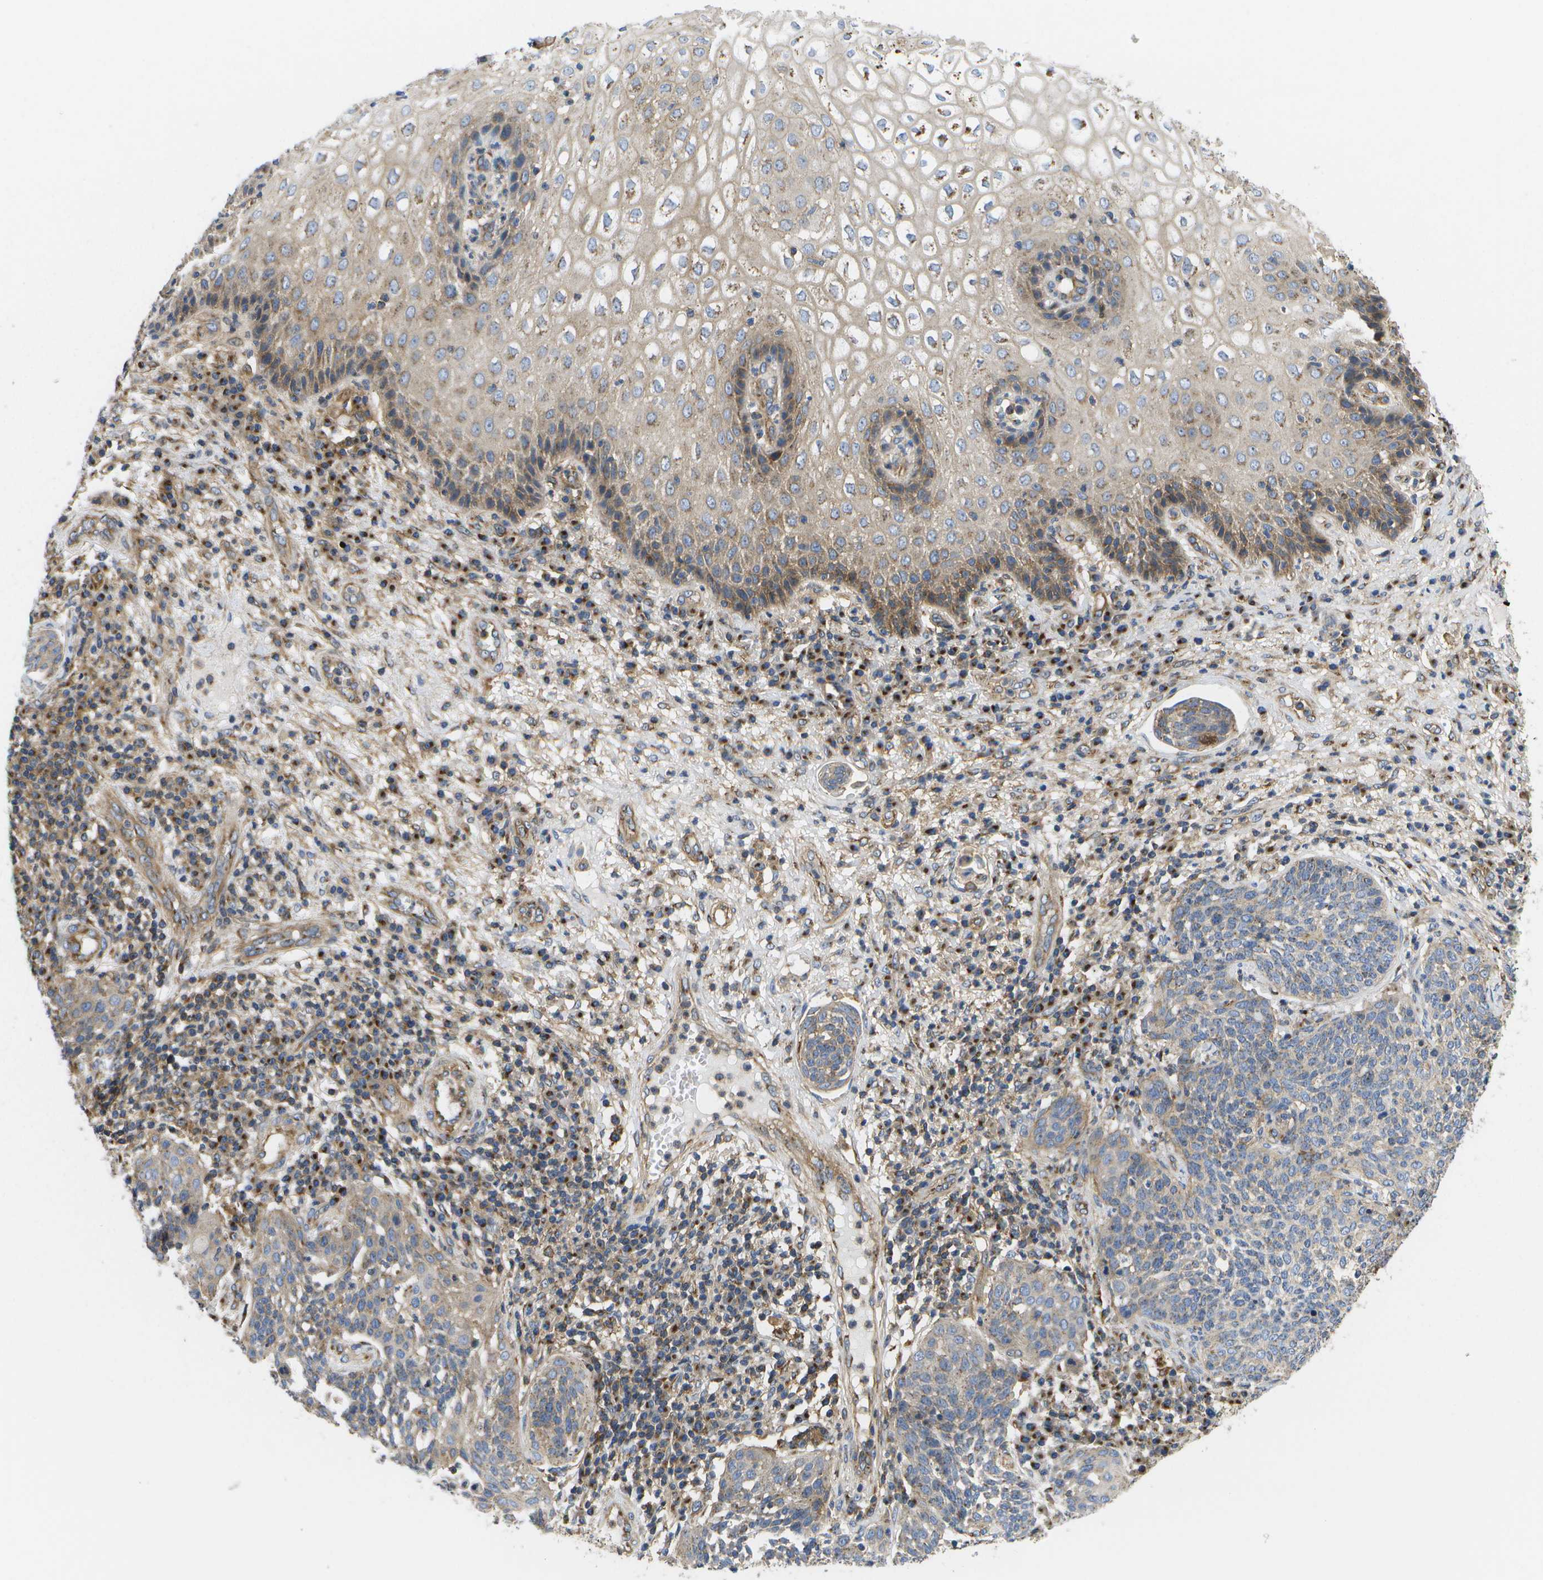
{"staining": {"intensity": "weak", "quantity": "25%-75%", "location": "cytoplasmic/membranous"}, "tissue": "cervical cancer", "cell_type": "Tumor cells", "image_type": "cancer", "snomed": [{"axis": "morphology", "description": "Squamous cell carcinoma, NOS"}, {"axis": "topography", "description": "Cervix"}], "caption": "Protein positivity by IHC exhibits weak cytoplasmic/membranous positivity in approximately 25%-75% of tumor cells in cervical cancer (squamous cell carcinoma).", "gene": "BST2", "patient": {"sex": "female", "age": 34}}